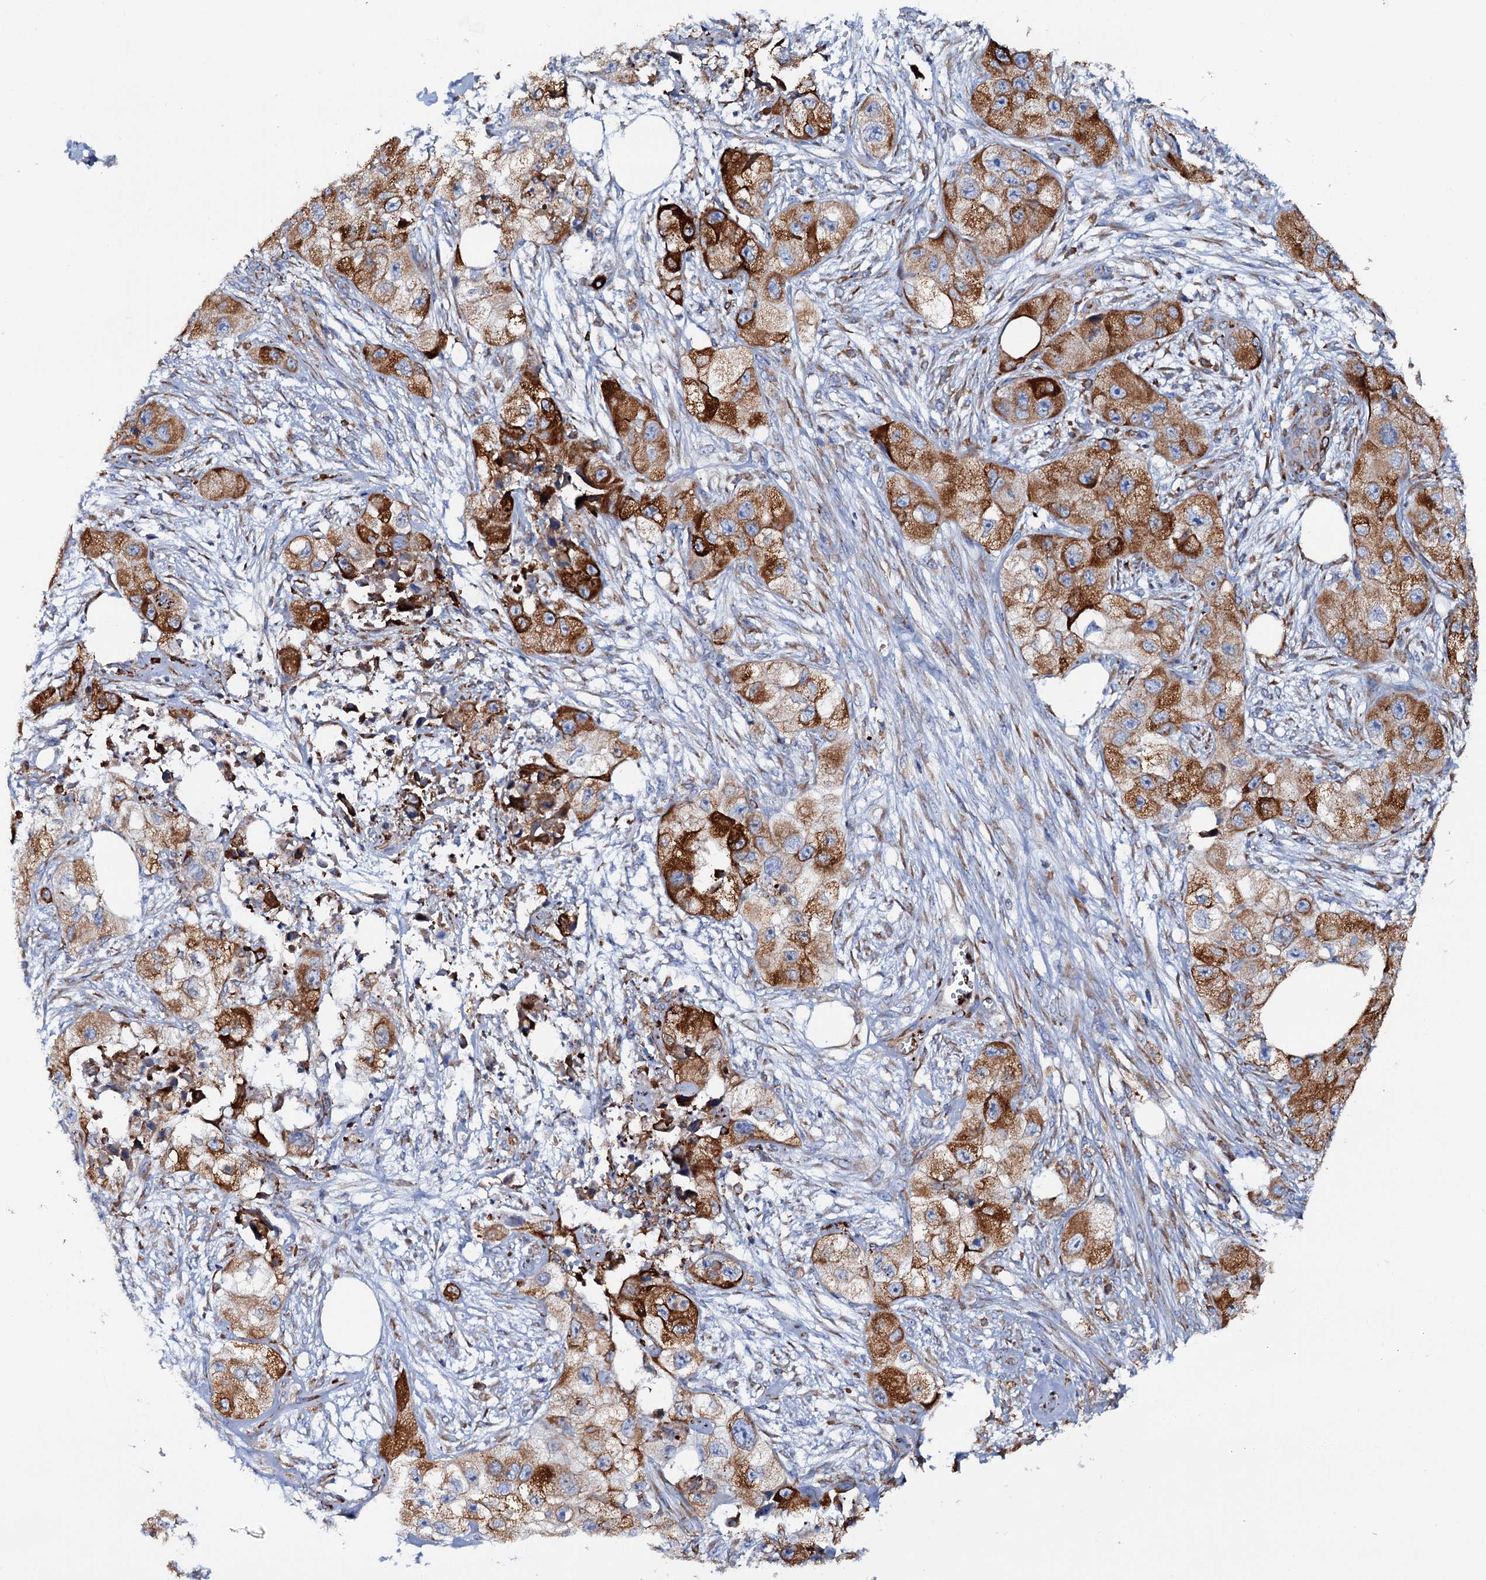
{"staining": {"intensity": "strong", "quantity": ">75%", "location": "cytoplasmic/membranous"}, "tissue": "skin cancer", "cell_type": "Tumor cells", "image_type": "cancer", "snomed": [{"axis": "morphology", "description": "Squamous cell carcinoma, NOS"}, {"axis": "topography", "description": "Skin"}, {"axis": "topography", "description": "Subcutis"}], "caption": "Strong cytoplasmic/membranous staining for a protein is identified in about >75% of tumor cells of skin cancer using immunohistochemistry.", "gene": "SHE", "patient": {"sex": "male", "age": 73}}